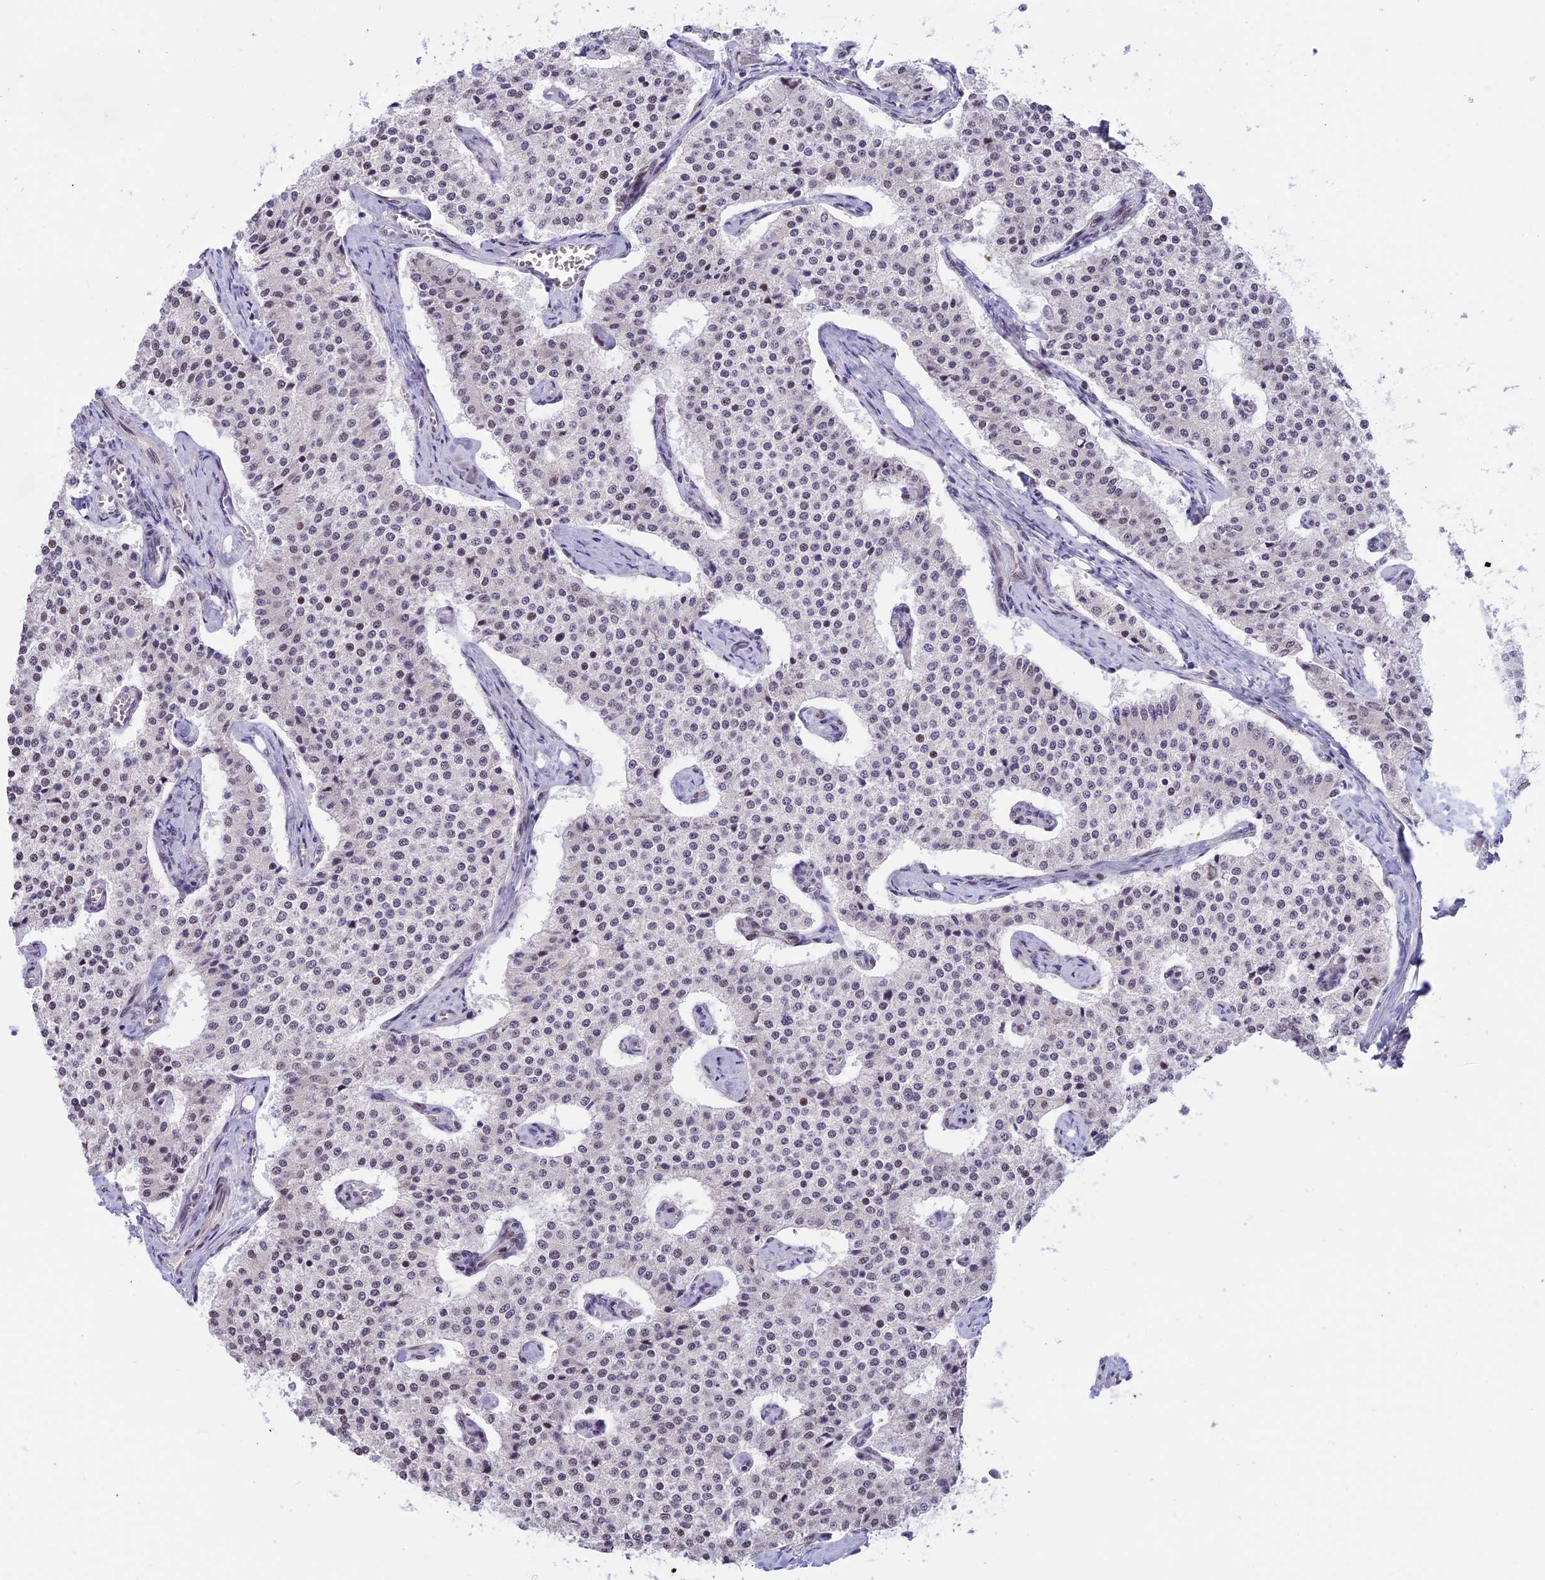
{"staining": {"intensity": "weak", "quantity": "25%-75%", "location": "nuclear"}, "tissue": "carcinoid", "cell_type": "Tumor cells", "image_type": "cancer", "snomed": [{"axis": "morphology", "description": "Carcinoid, malignant, NOS"}, {"axis": "topography", "description": "Colon"}], "caption": "The image exhibits a brown stain indicating the presence of a protein in the nuclear of tumor cells in malignant carcinoid.", "gene": "ZNF837", "patient": {"sex": "female", "age": 52}}